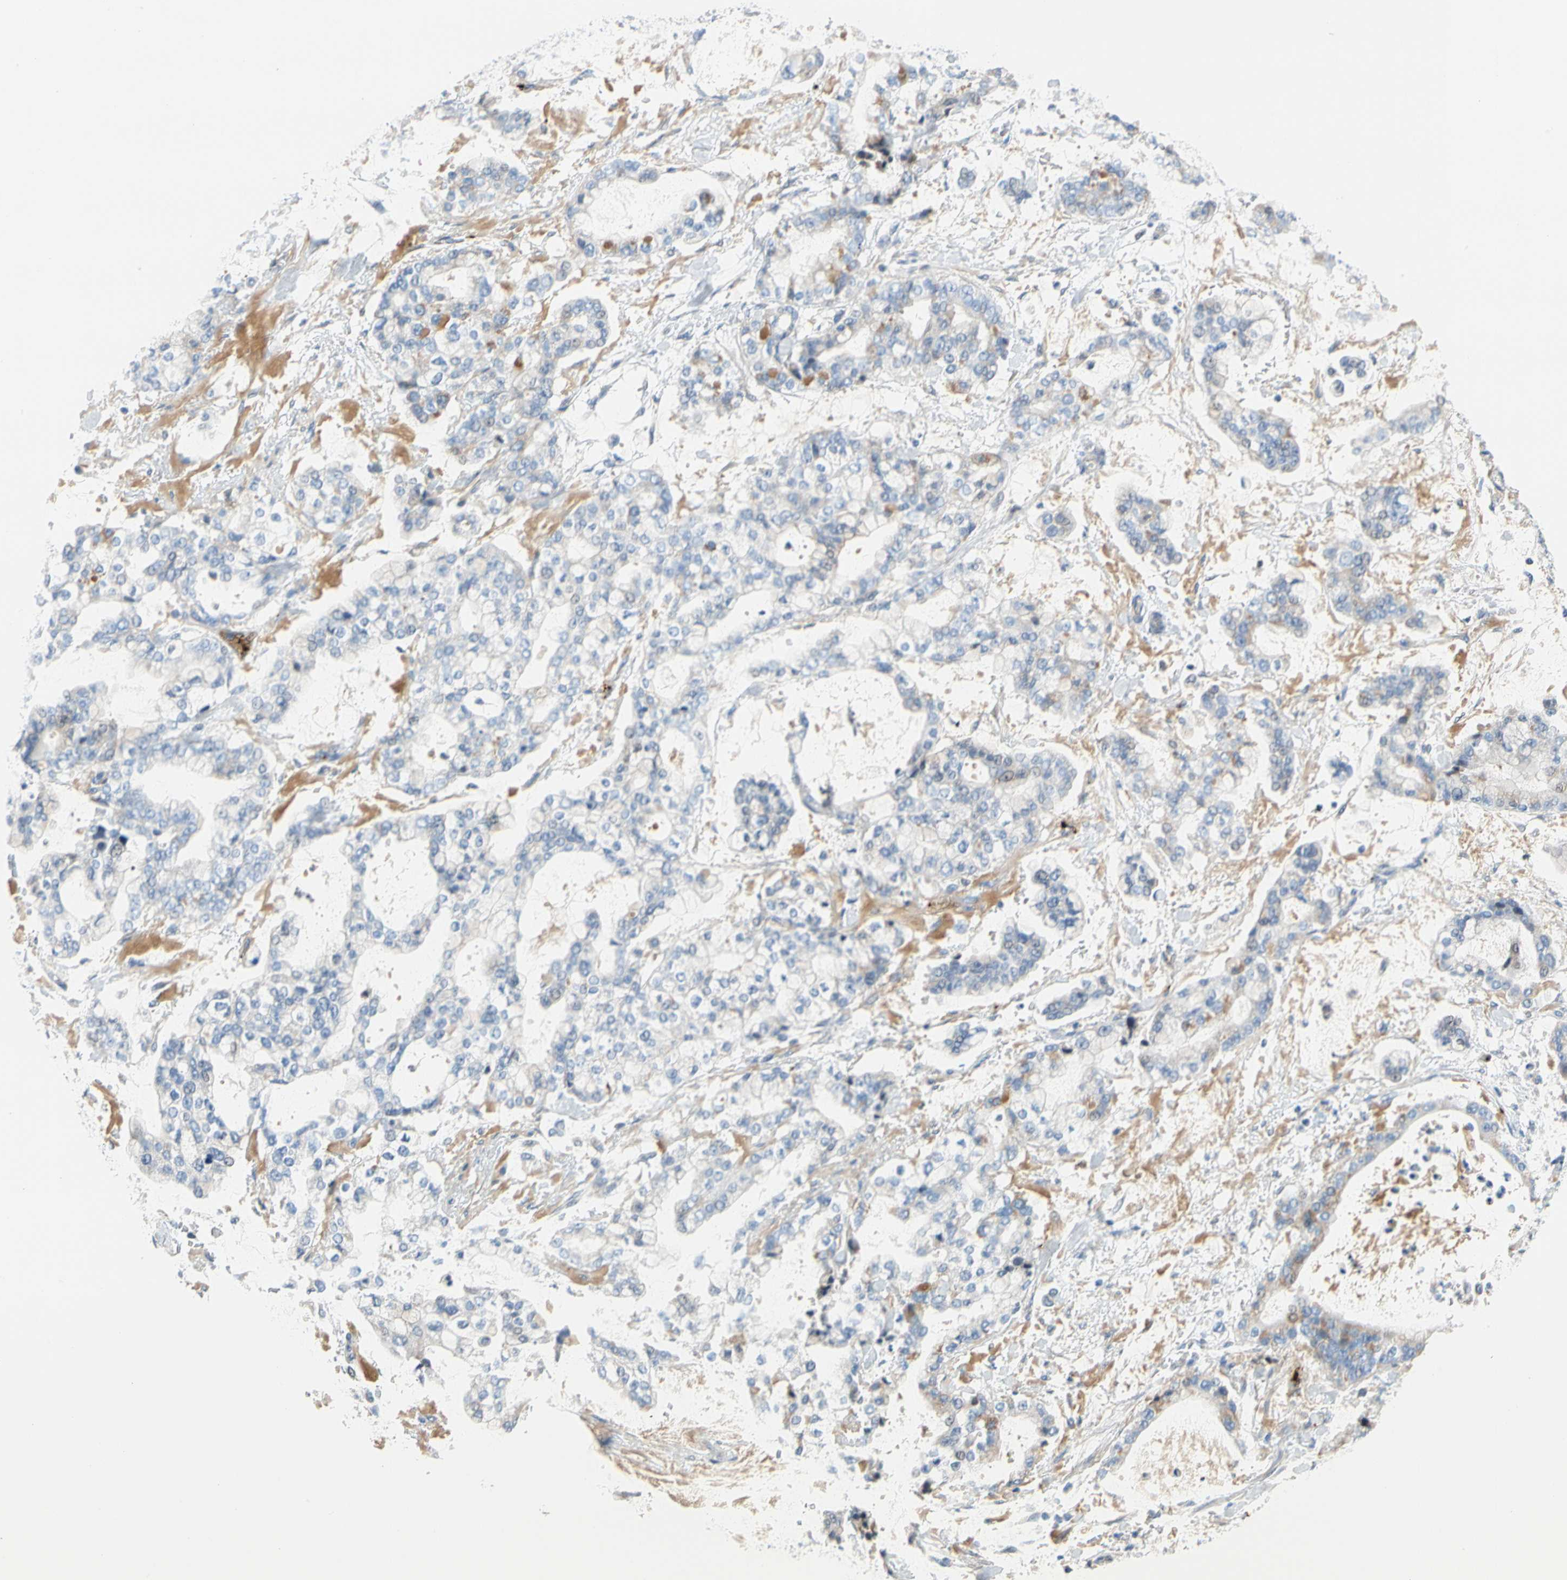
{"staining": {"intensity": "negative", "quantity": "none", "location": "none"}, "tissue": "stomach cancer", "cell_type": "Tumor cells", "image_type": "cancer", "snomed": [{"axis": "morphology", "description": "Normal tissue, NOS"}, {"axis": "morphology", "description": "Adenocarcinoma, NOS"}, {"axis": "topography", "description": "Stomach, upper"}, {"axis": "topography", "description": "Stomach"}], "caption": "Tumor cells show no significant protein expression in stomach cancer. Nuclei are stained in blue.", "gene": "PPBP", "patient": {"sex": "male", "age": 76}}